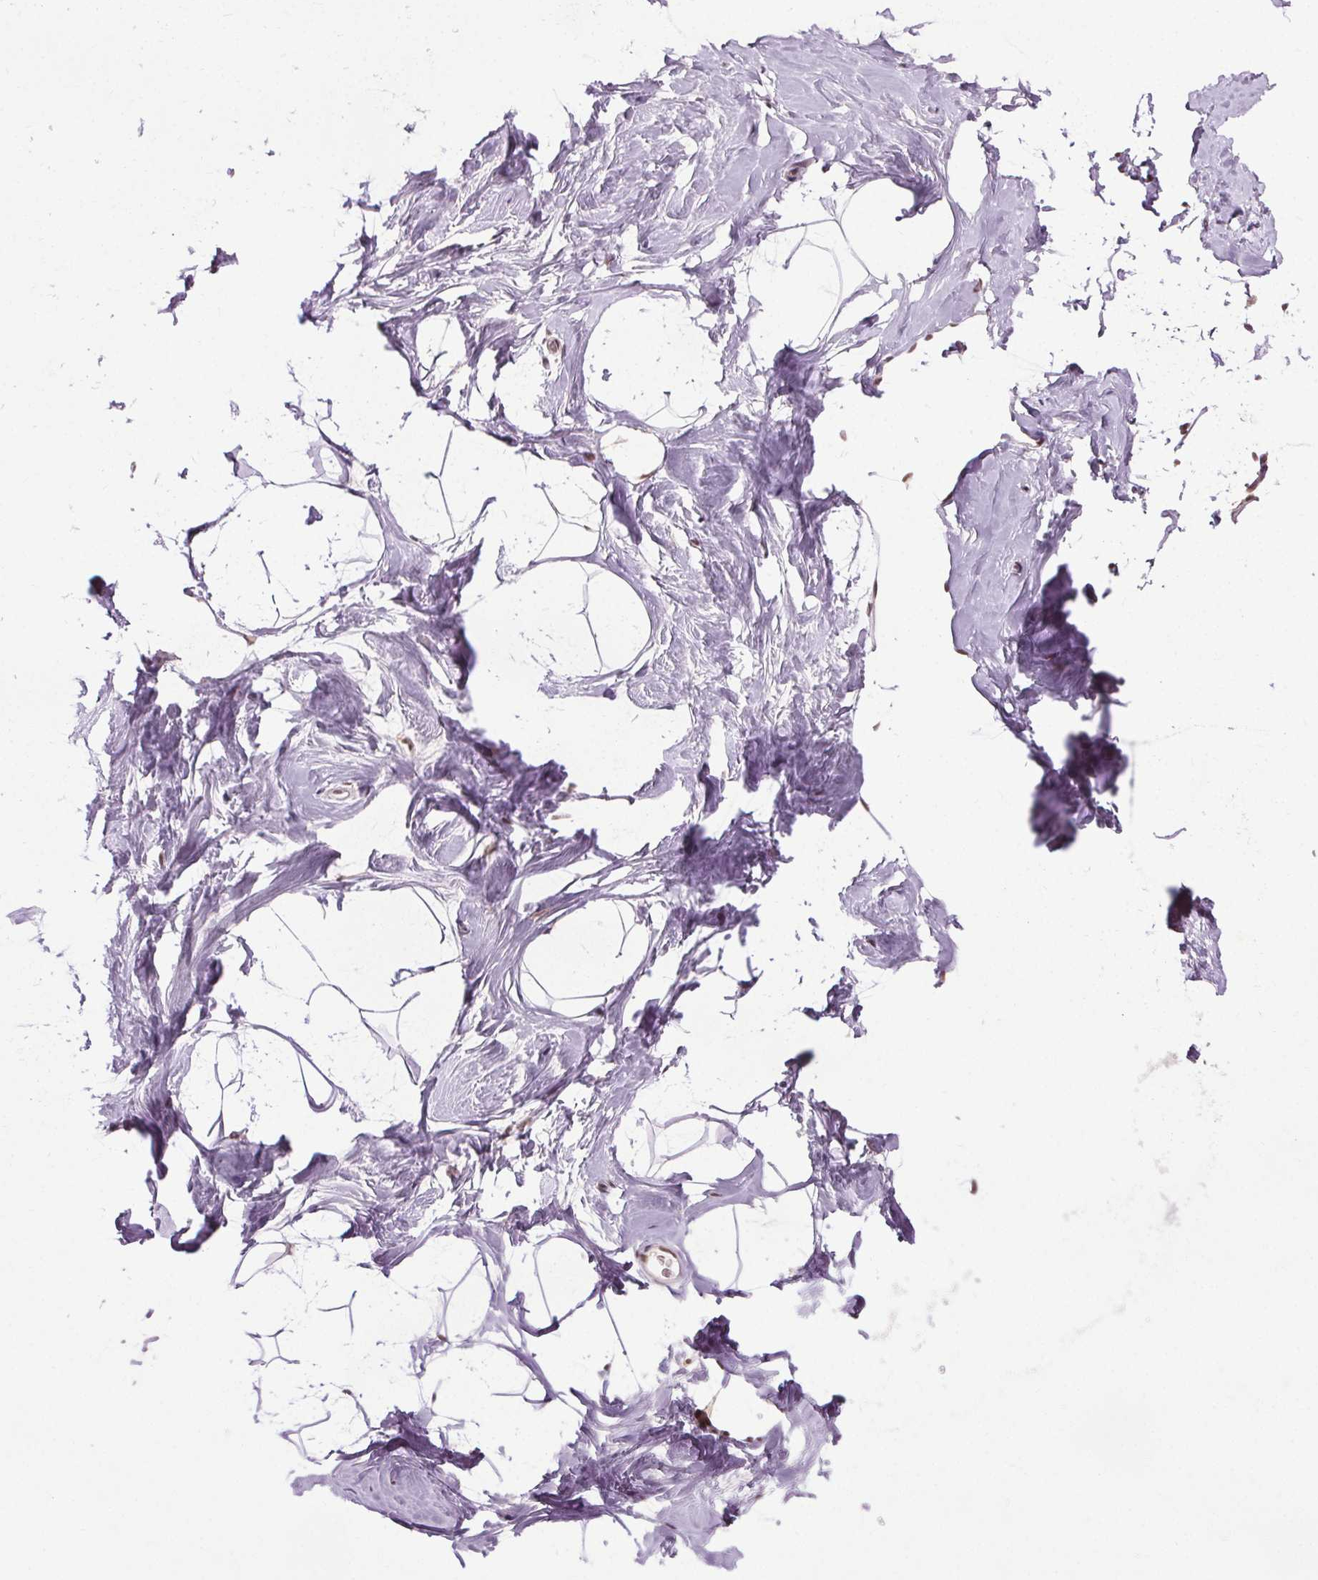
{"staining": {"intensity": "moderate", "quantity": "<25%", "location": "nuclear"}, "tissue": "breast", "cell_type": "Adipocytes", "image_type": "normal", "snomed": [{"axis": "morphology", "description": "Normal tissue, NOS"}, {"axis": "topography", "description": "Breast"}], "caption": "Protein analysis of unremarkable breast demonstrates moderate nuclear positivity in approximately <25% of adipocytes. The staining was performed using DAB (3,3'-diaminobenzidine) to visualize the protein expression in brown, while the nuclei were stained in blue with hematoxylin (Magnification: 20x).", "gene": "MED6", "patient": {"sex": "female", "age": 32}}